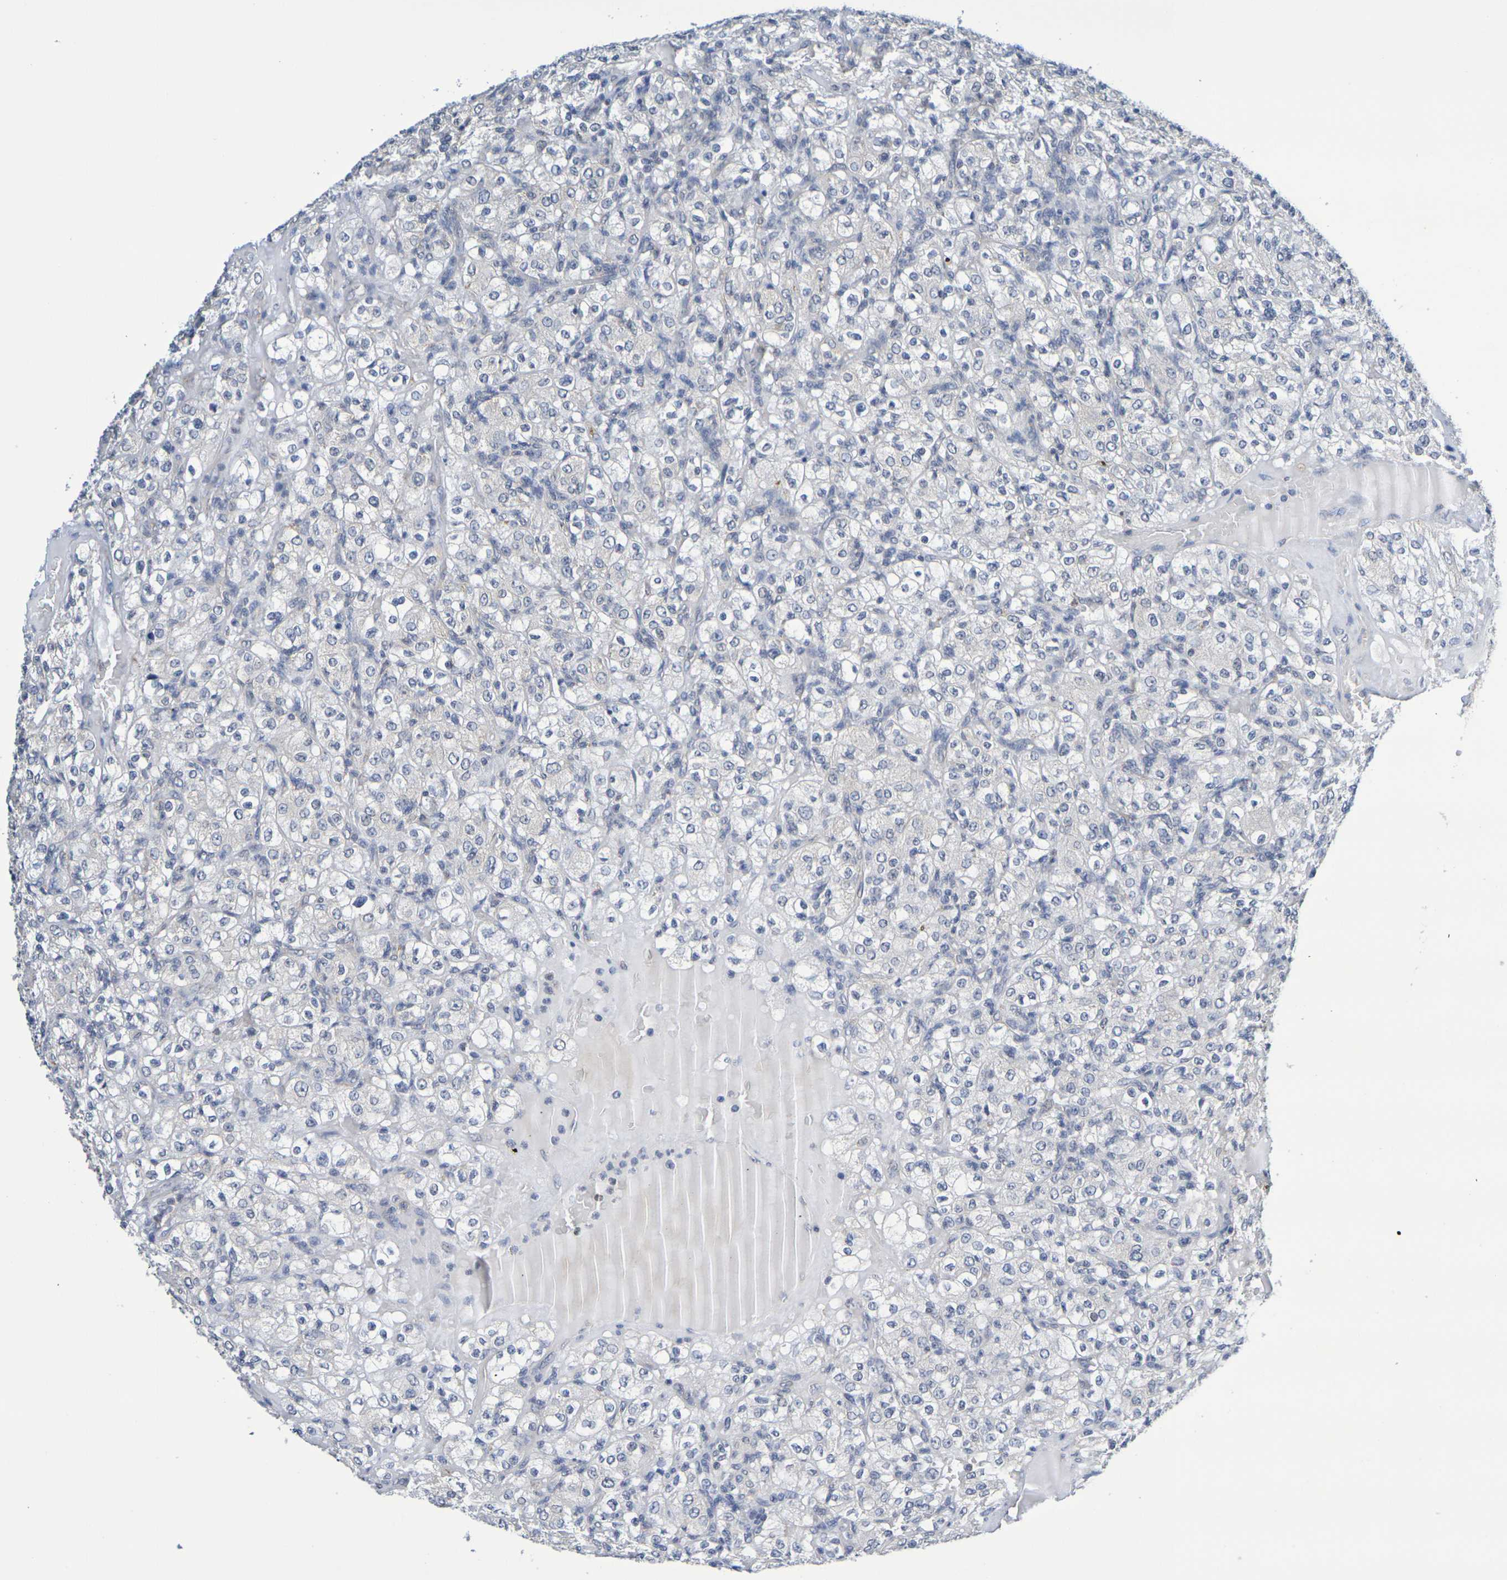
{"staining": {"intensity": "negative", "quantity": "none", "location": "none"}, "tissue": "renal cancer", "cell_type": "Tumor cells", "image_type": "cancer", "snomed": [{"axis": "morphology", "description": "Normal tissue, NOS"}, {"axis": "morphology", "description": "Adenocarcinoma, NOS"}, {"axis": "topography", "description": "Kidney"}], "caption": "Tumor cells are negative for brown protein staining in renal cancer.", "gene": "CHRNB1", "patient": {"sex": "female", "age": 72}}